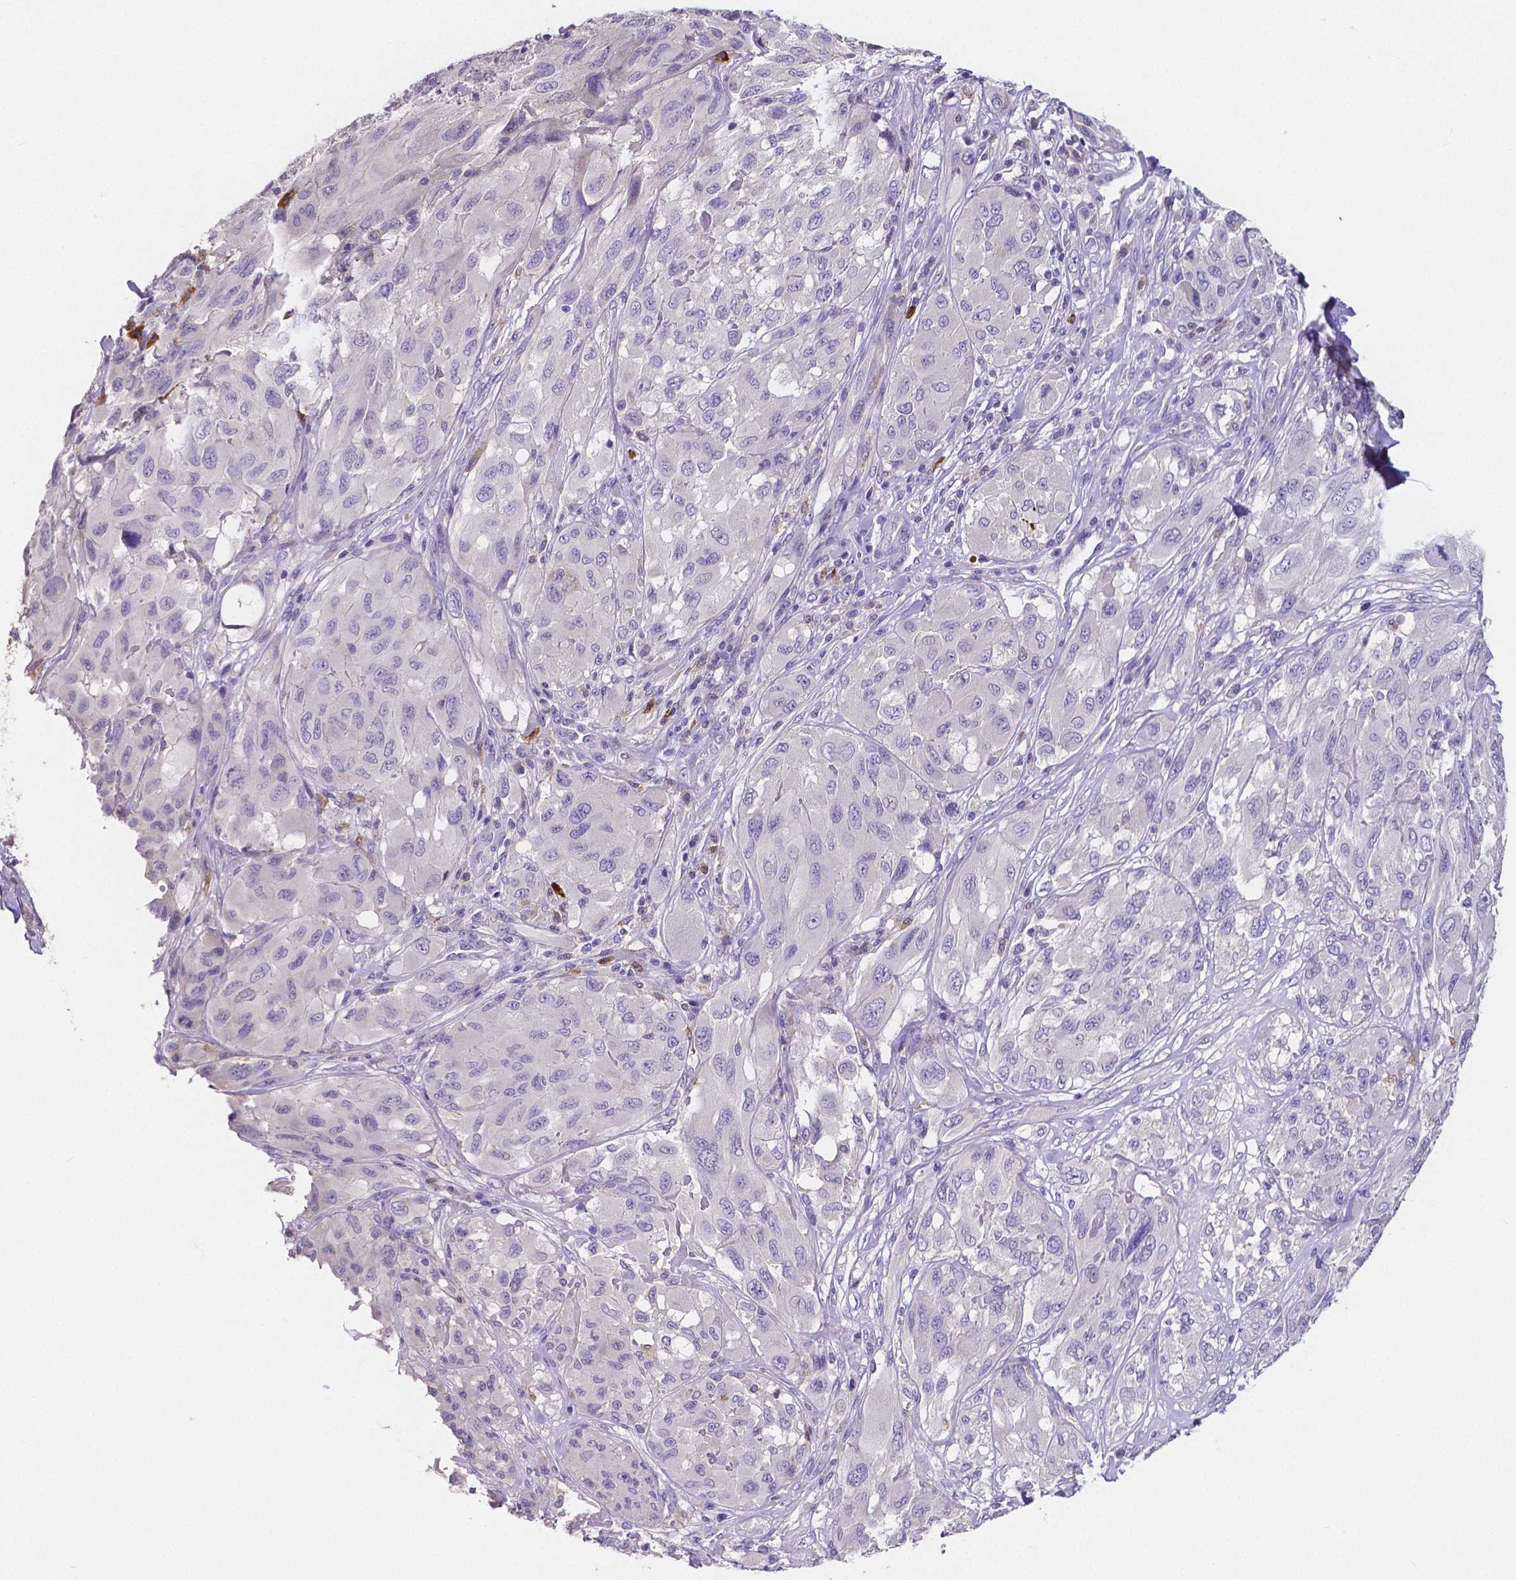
{"staining": {"intensity": "negative", "quantity": "none", "location": "none"}, "tissue": "melanoma", "cell_type": "Tumor cells", "image_type": "cancer", "snomed": [{"axis": "morphology", "description": "Malignant melanoma, NOS"}, {"axis": "topography", "description": "Skin"}], "caption": "This is an immunohistochemistry image of human melanoma. There is no expression in tumor cells.", "gene": "ACP5", "patient": {"sex": "female", "age": 91}}